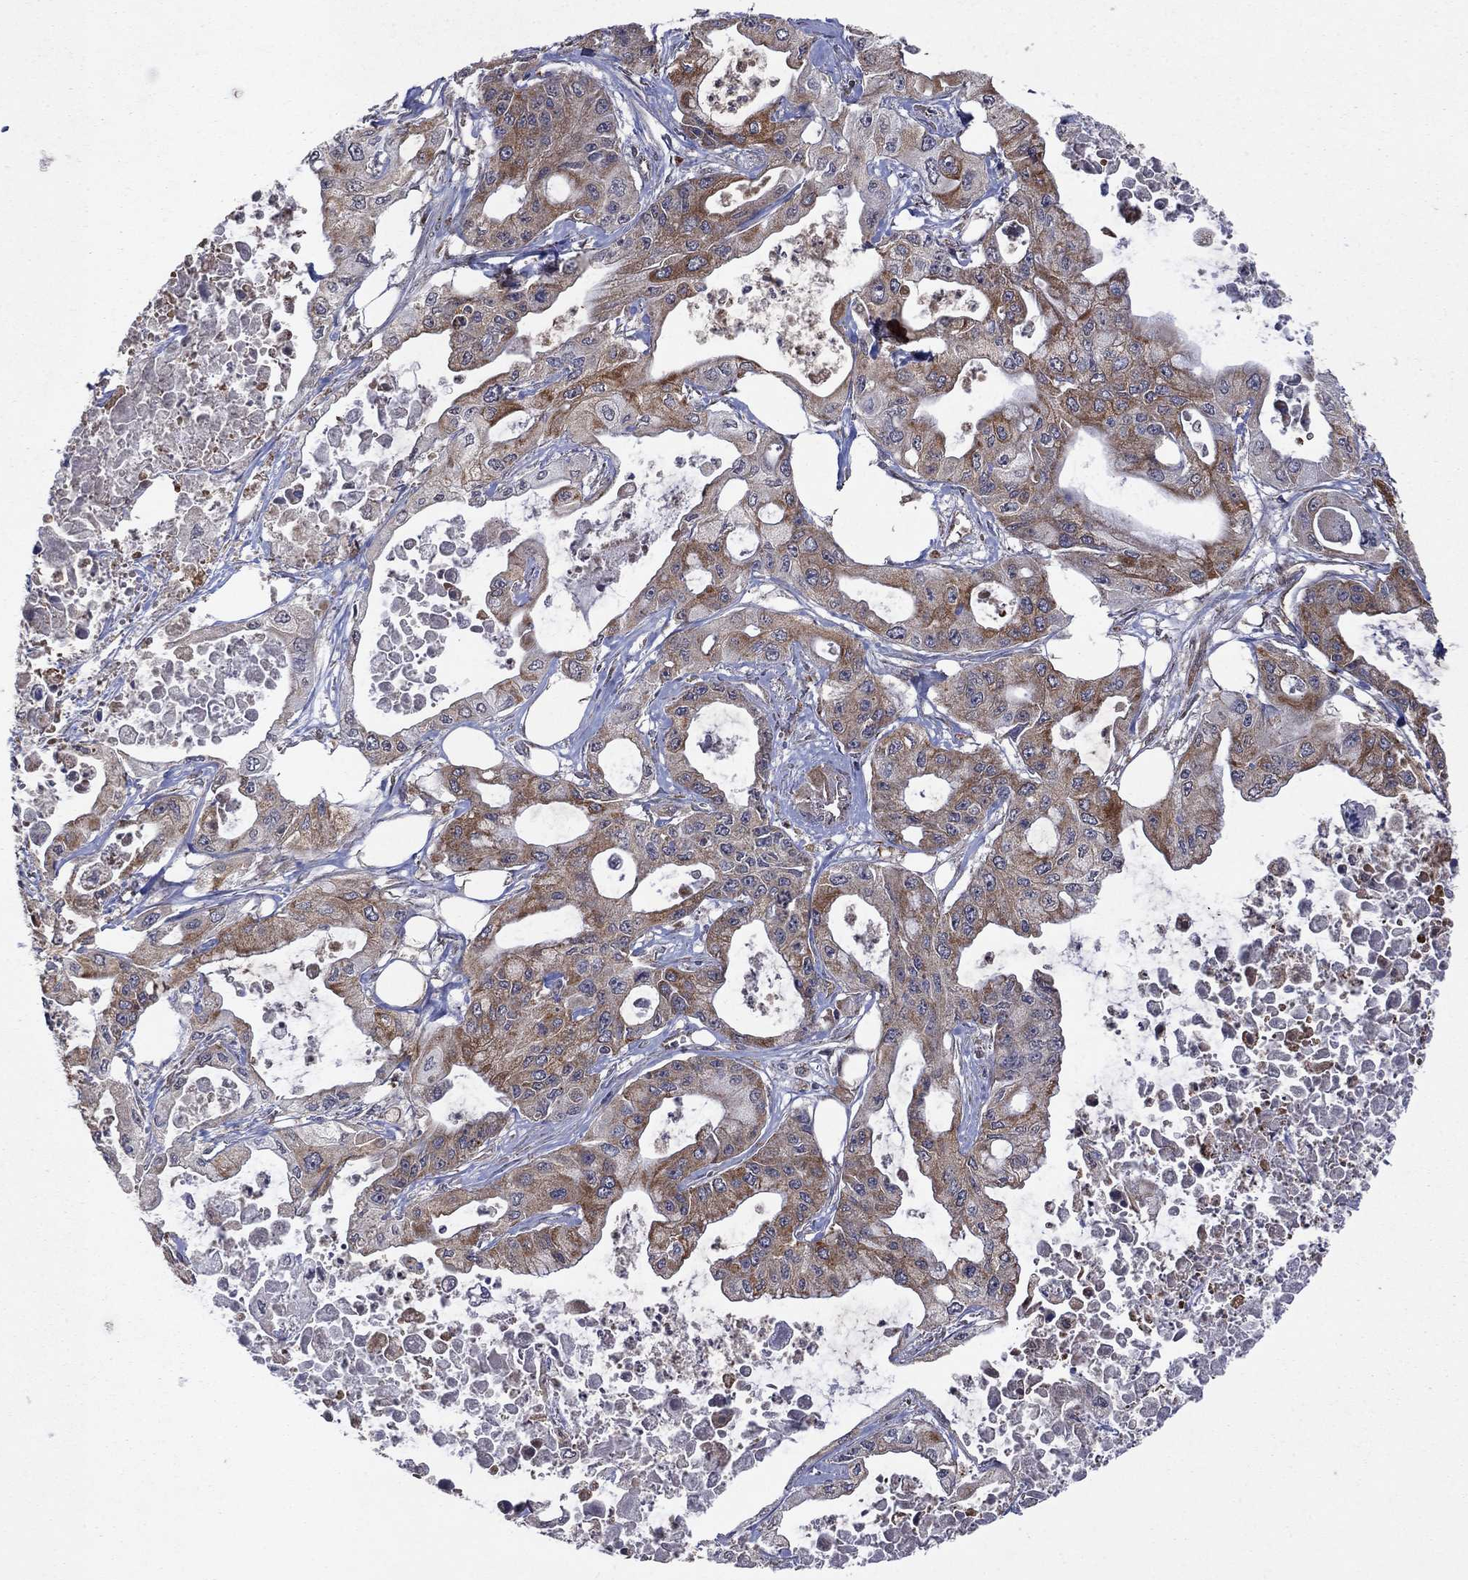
{"staining": {"intensity": "moderate", "quantity": "25%-75%", "location": "cytoplasmic/membranous"}, "tissue": "pancreatic cancer", "cell_type": "Tumor cells", "image_type": "cancer", "snomed": [{"axis": "morphology", "description": "Adenocarcinoma, NOS"}, {"axis": "topography", "description": "Pancreas"}], "caption": "Moderate cytoplasmic/membranous protein positivity is present in approximately 25%-75% of tumor cells in pancreatic adenocarcinoma.", "gene": "DPH1", "patient": {"sex": "male", "age": 70}}